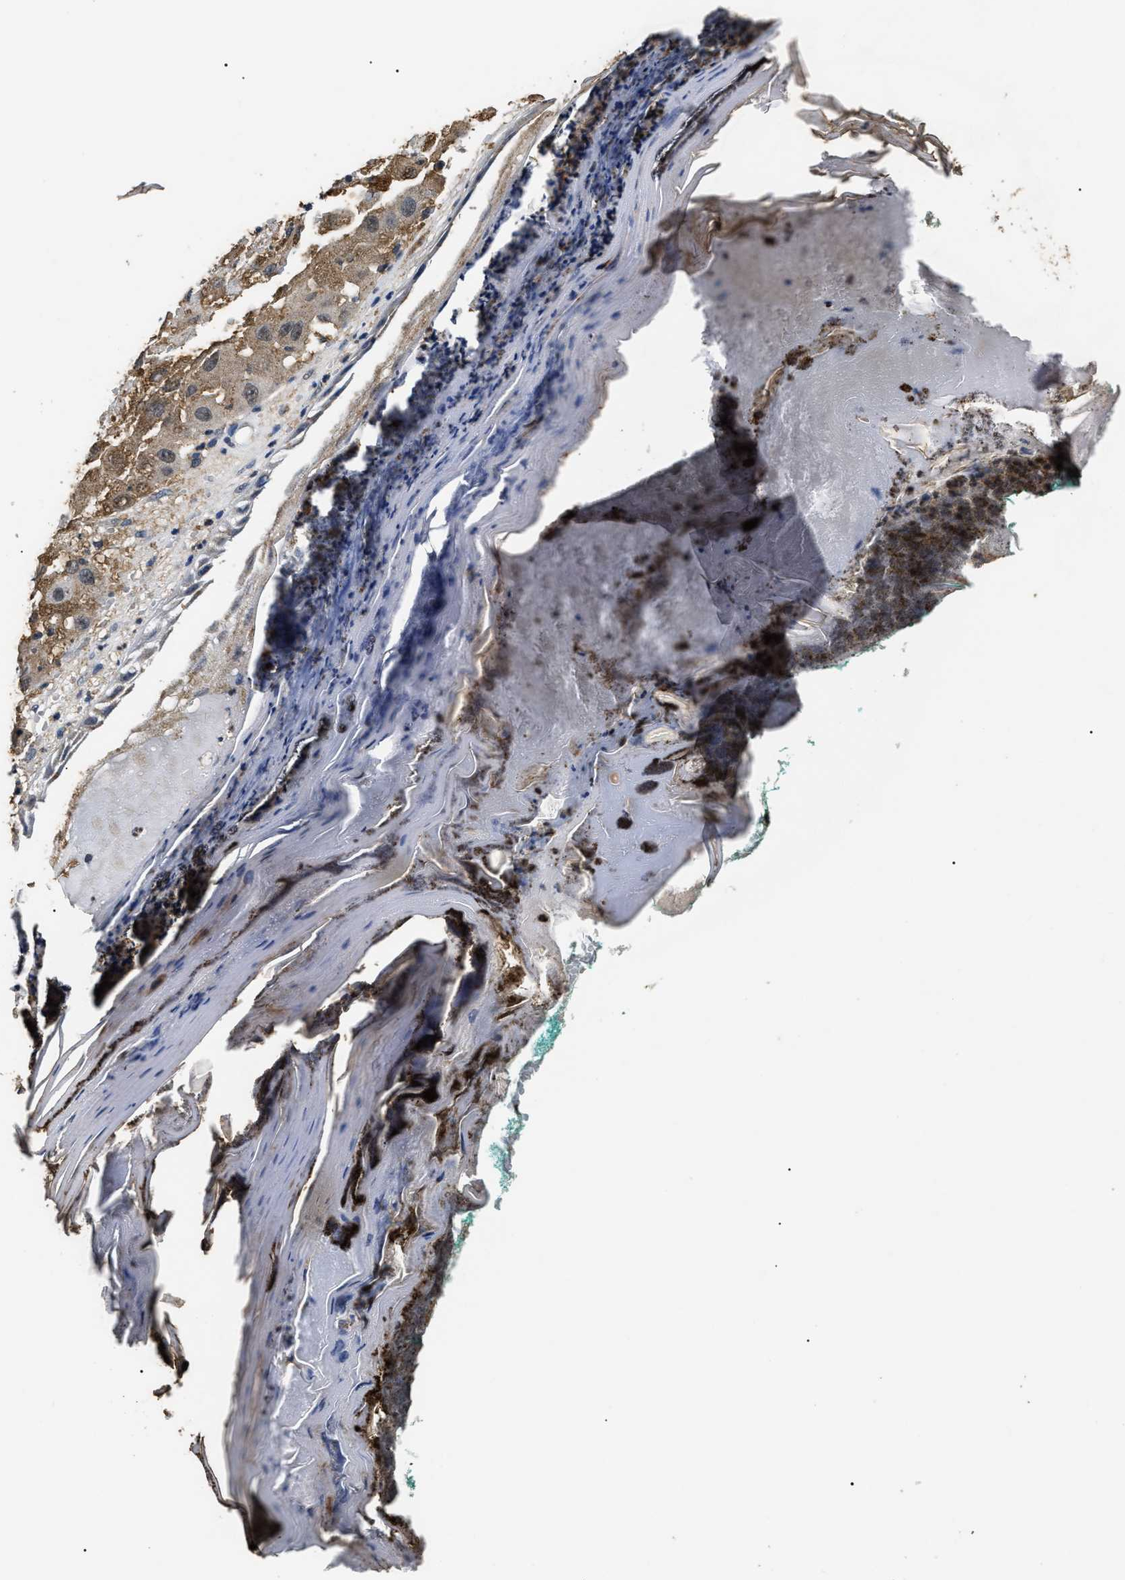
{"staining": {"intensity": "moderate", "quantity": ">75%", "location": "cytoplasmic/membranous"}, "tissue": "melanoma", "cell_type": "Tumor cells", "image_type": "cancer", "snomed": [{"axis": "morphology", "description": "Malignant melanoma, NOS"}, {"axis": "topography", "description": "Skin"}], "caption": "Immunohistochemistry histopathology image of neoplastic tissue: human melanoma stained using immunohistochemistry exhibits medium levels of moderate protein expression localized specifically in the cytoplasmic/membranous of tumor cells, appearing as a cytoplasmic/membranous brown color.", "gene": "ANP32E", "patient": {"sex": "female", "age": 81}}